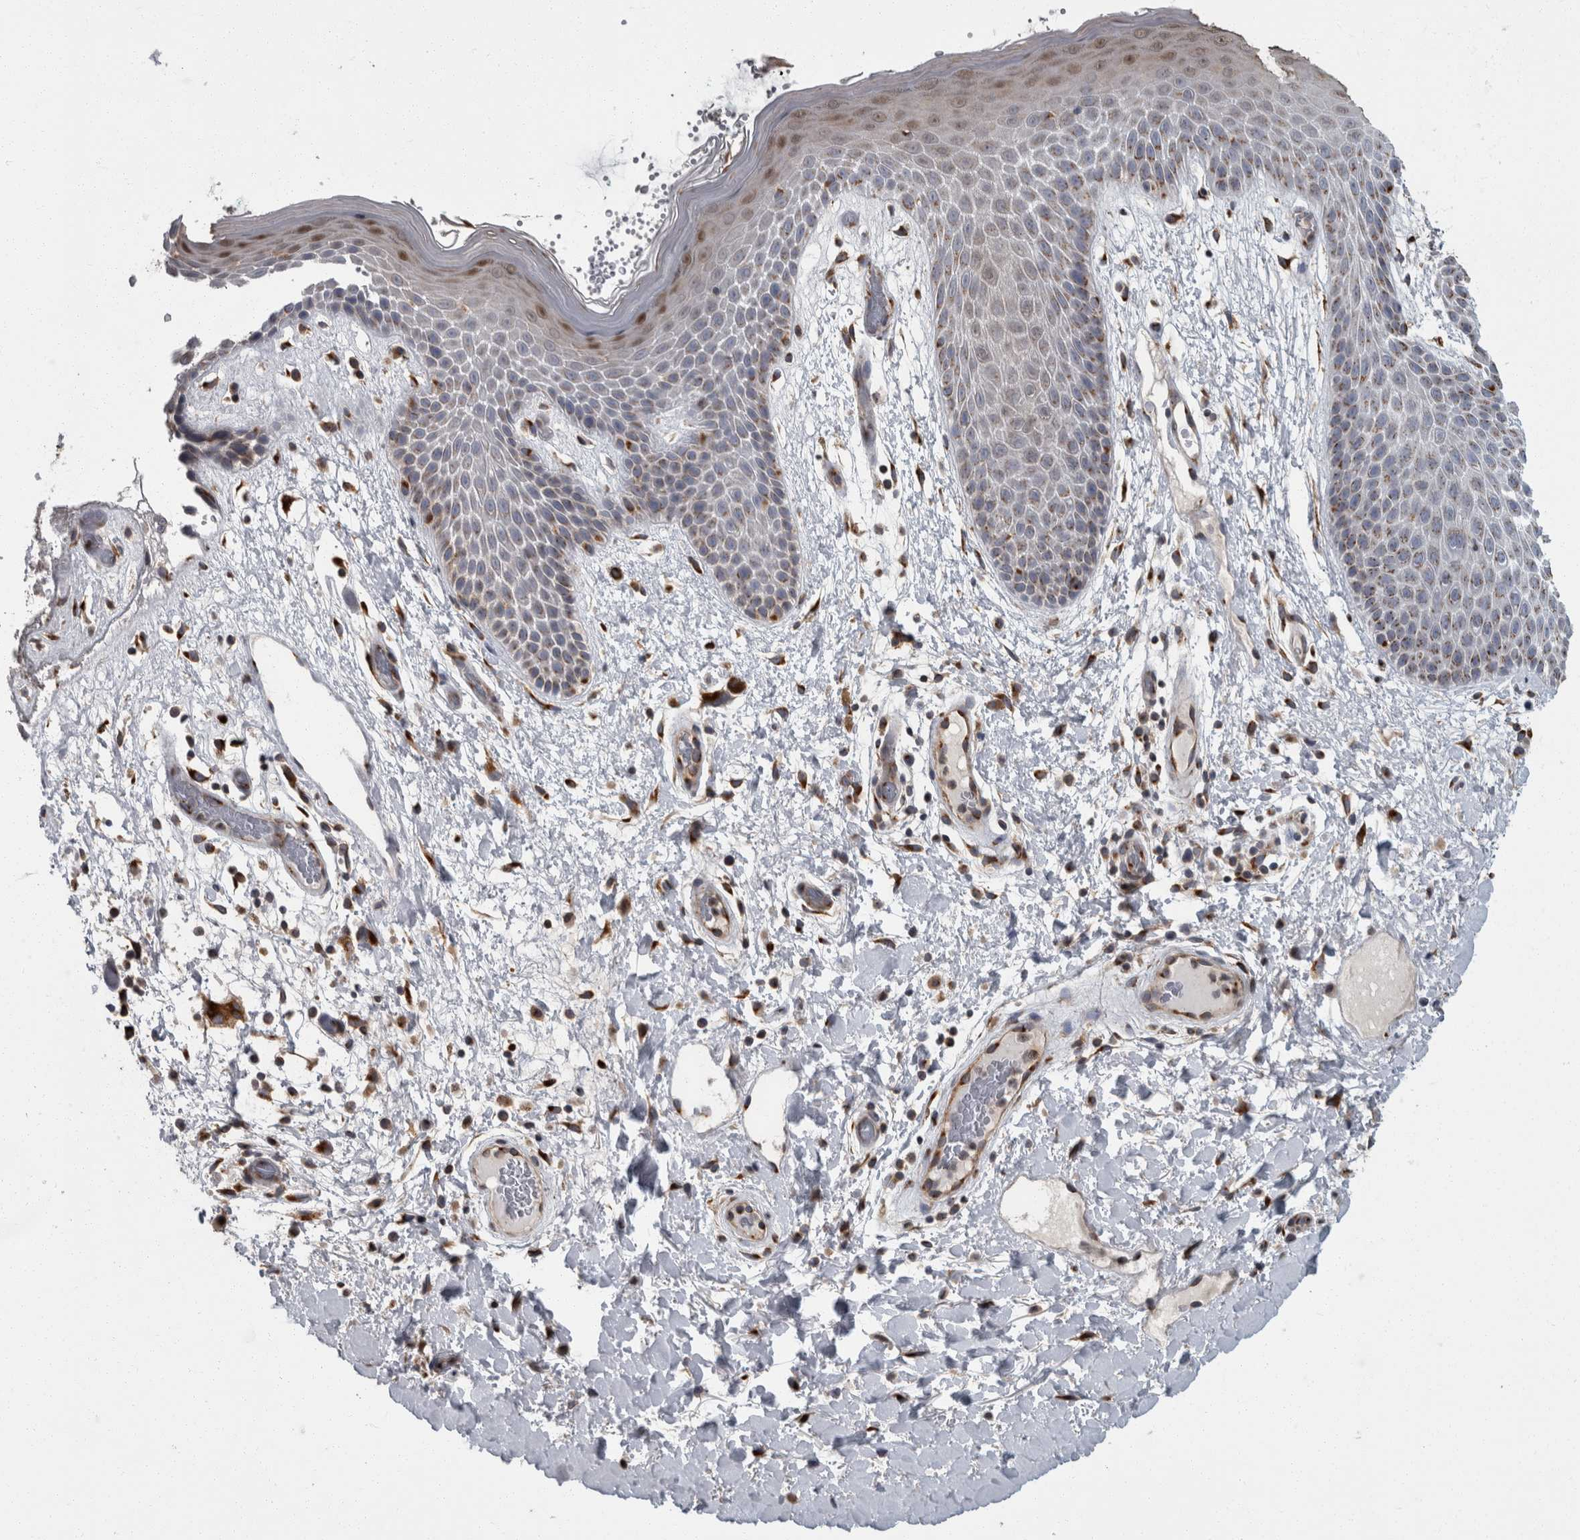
{"staining": {"intensity": "weak", "quantity": "25%-75%", "location": "cytoplasmic/membranous"}, "tissue": "skin", "cell_type": "Epidermal cells", "image_type": "normal", "snomed": [{"axis": "morphology", "description": "Normal tissue, NOS"}, {"axis": "topography", "description": "Anal"}], "caption": "Weak cytoplasmic/membranous positivity is present in approximately 25%-75% of epidermal cells in unremarkable skin.", "gene": "LMAN2L", "patient": {"sex": "male", "age": 74}}